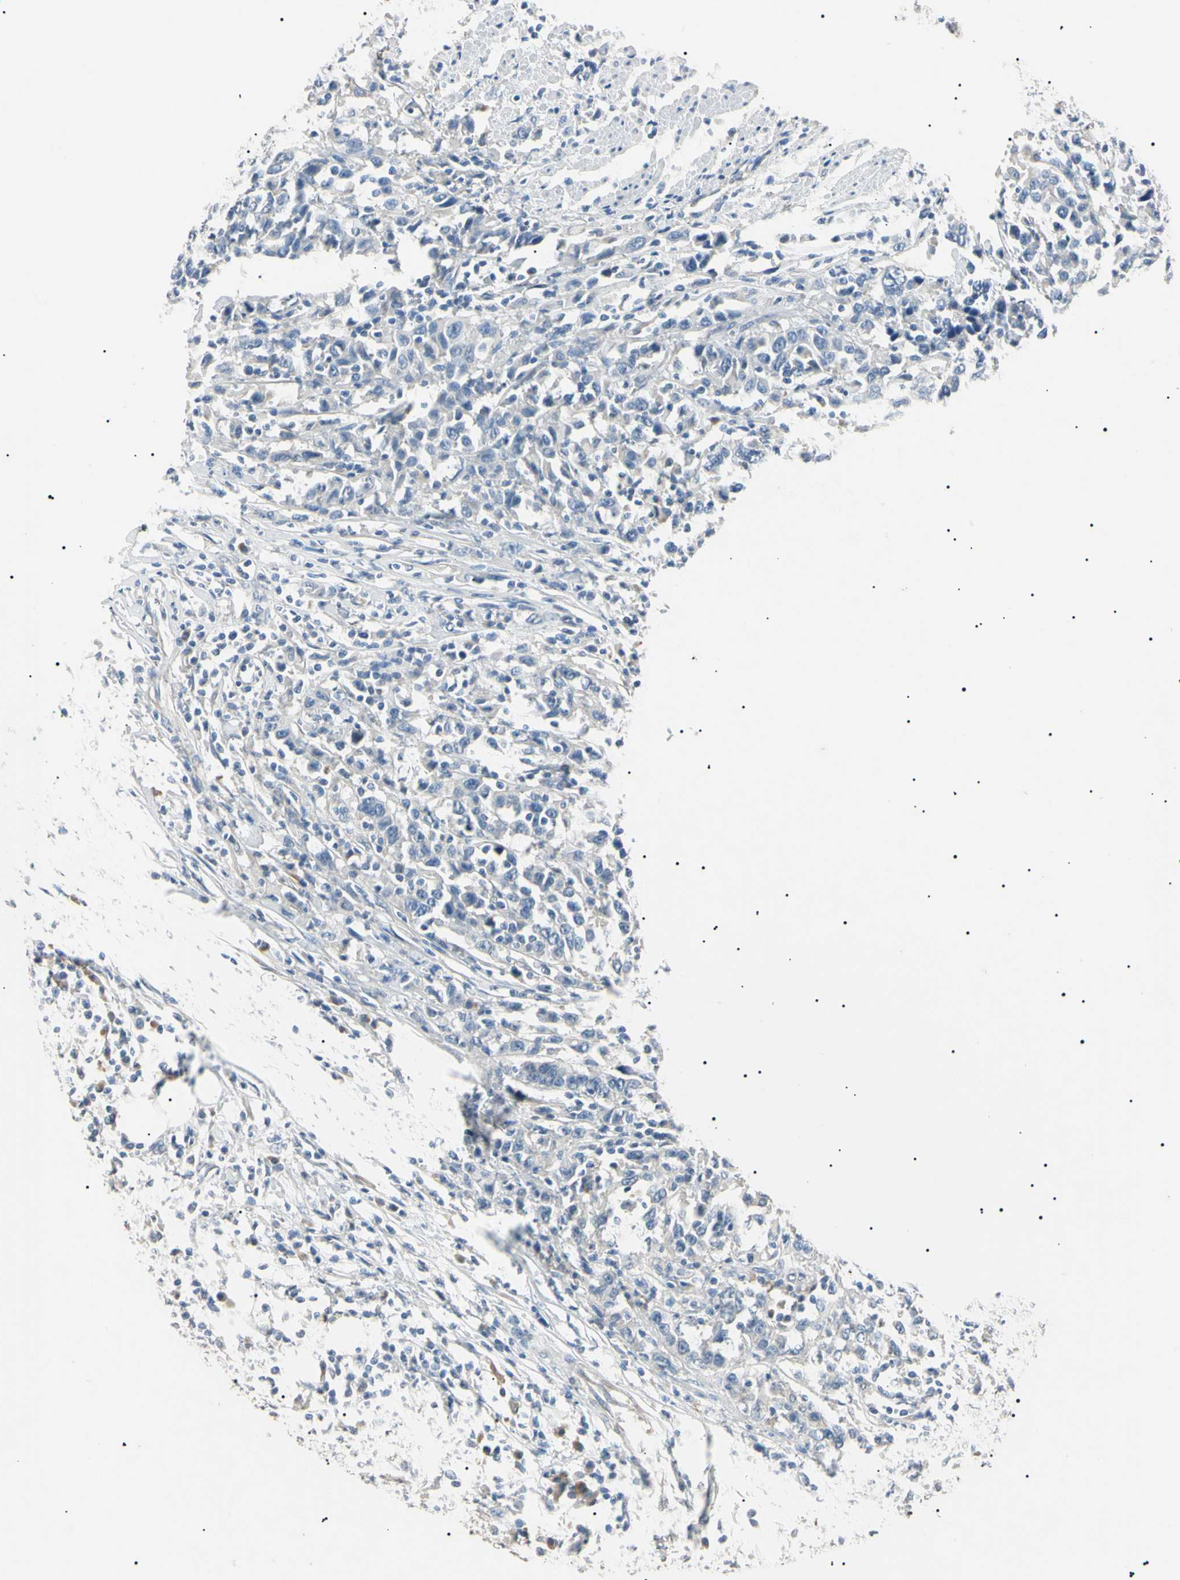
{"staining": {"intensity": "negative", "quantity": "none", "location": "none"}, "tissue": "urothelial cancer", "cell_type": "Tumor cells", "image_type": "cancer", "snomed": [{"axis": "morphology", "description": "Urothelial carcinoma, High grade"}, {"axis": "topography", "description": "Urinary bladder"}], "caption": "IHC of human urothelial cancer shows no positivity in tumor cells.", "gene": "CGB3", "patient": {"sex": "male", "age": 61}}